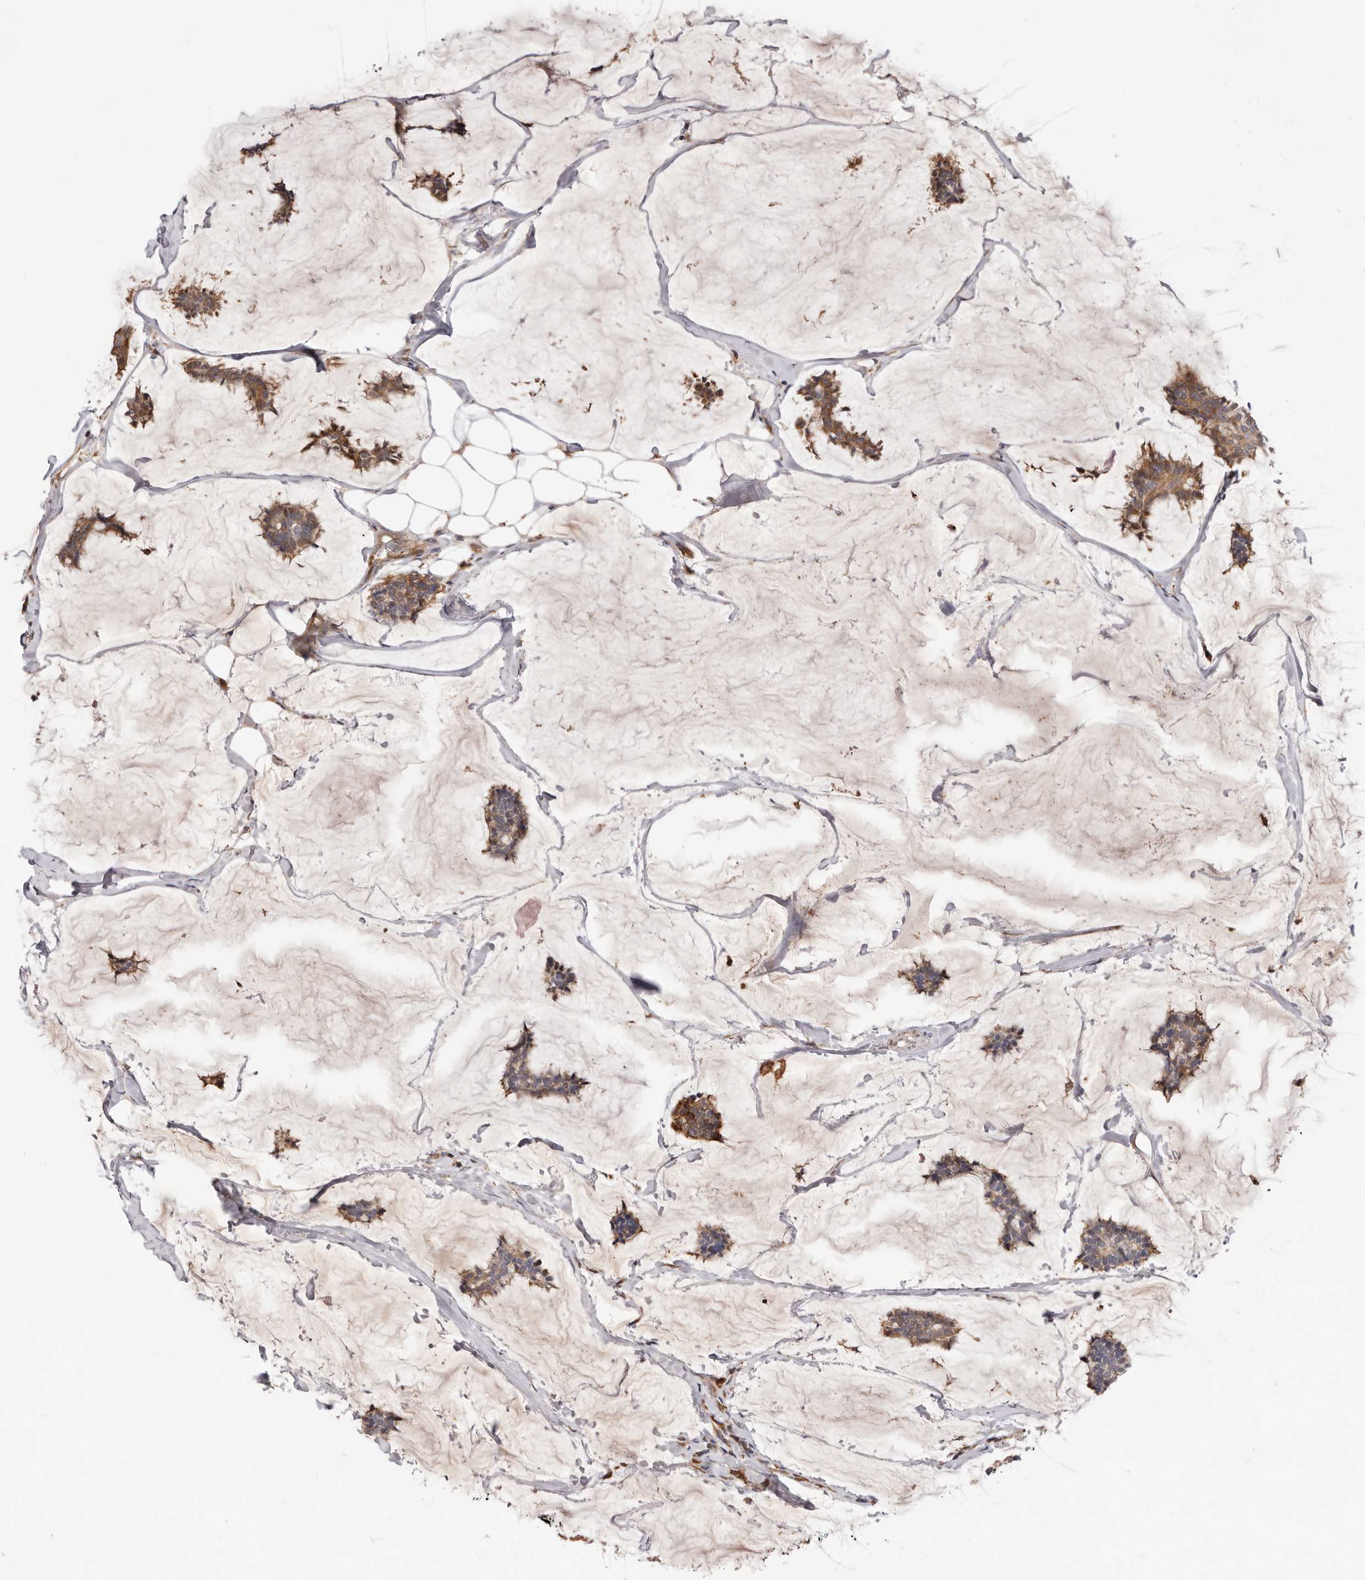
{"staining": {"intensity": "moderate", "quantity": ">75%", "location": "cytoplasmic/membranous"}, "tissue": "breast cancer", "cell_type": "Tumor cells", "image_type": "cancer", "snomed": [{"axis": "morphology", "description": "Duct carcinoma"}, {"axis": "topography", "description": "Breast"}], "caption": "The immunohistochemical stain labels moderate cytoplasmic/membranous staining in tumor cells of intraductal carcinoma (breast) tissue.", "gene": "RNF213", "patient": {"sex": "female", "age": 93}}